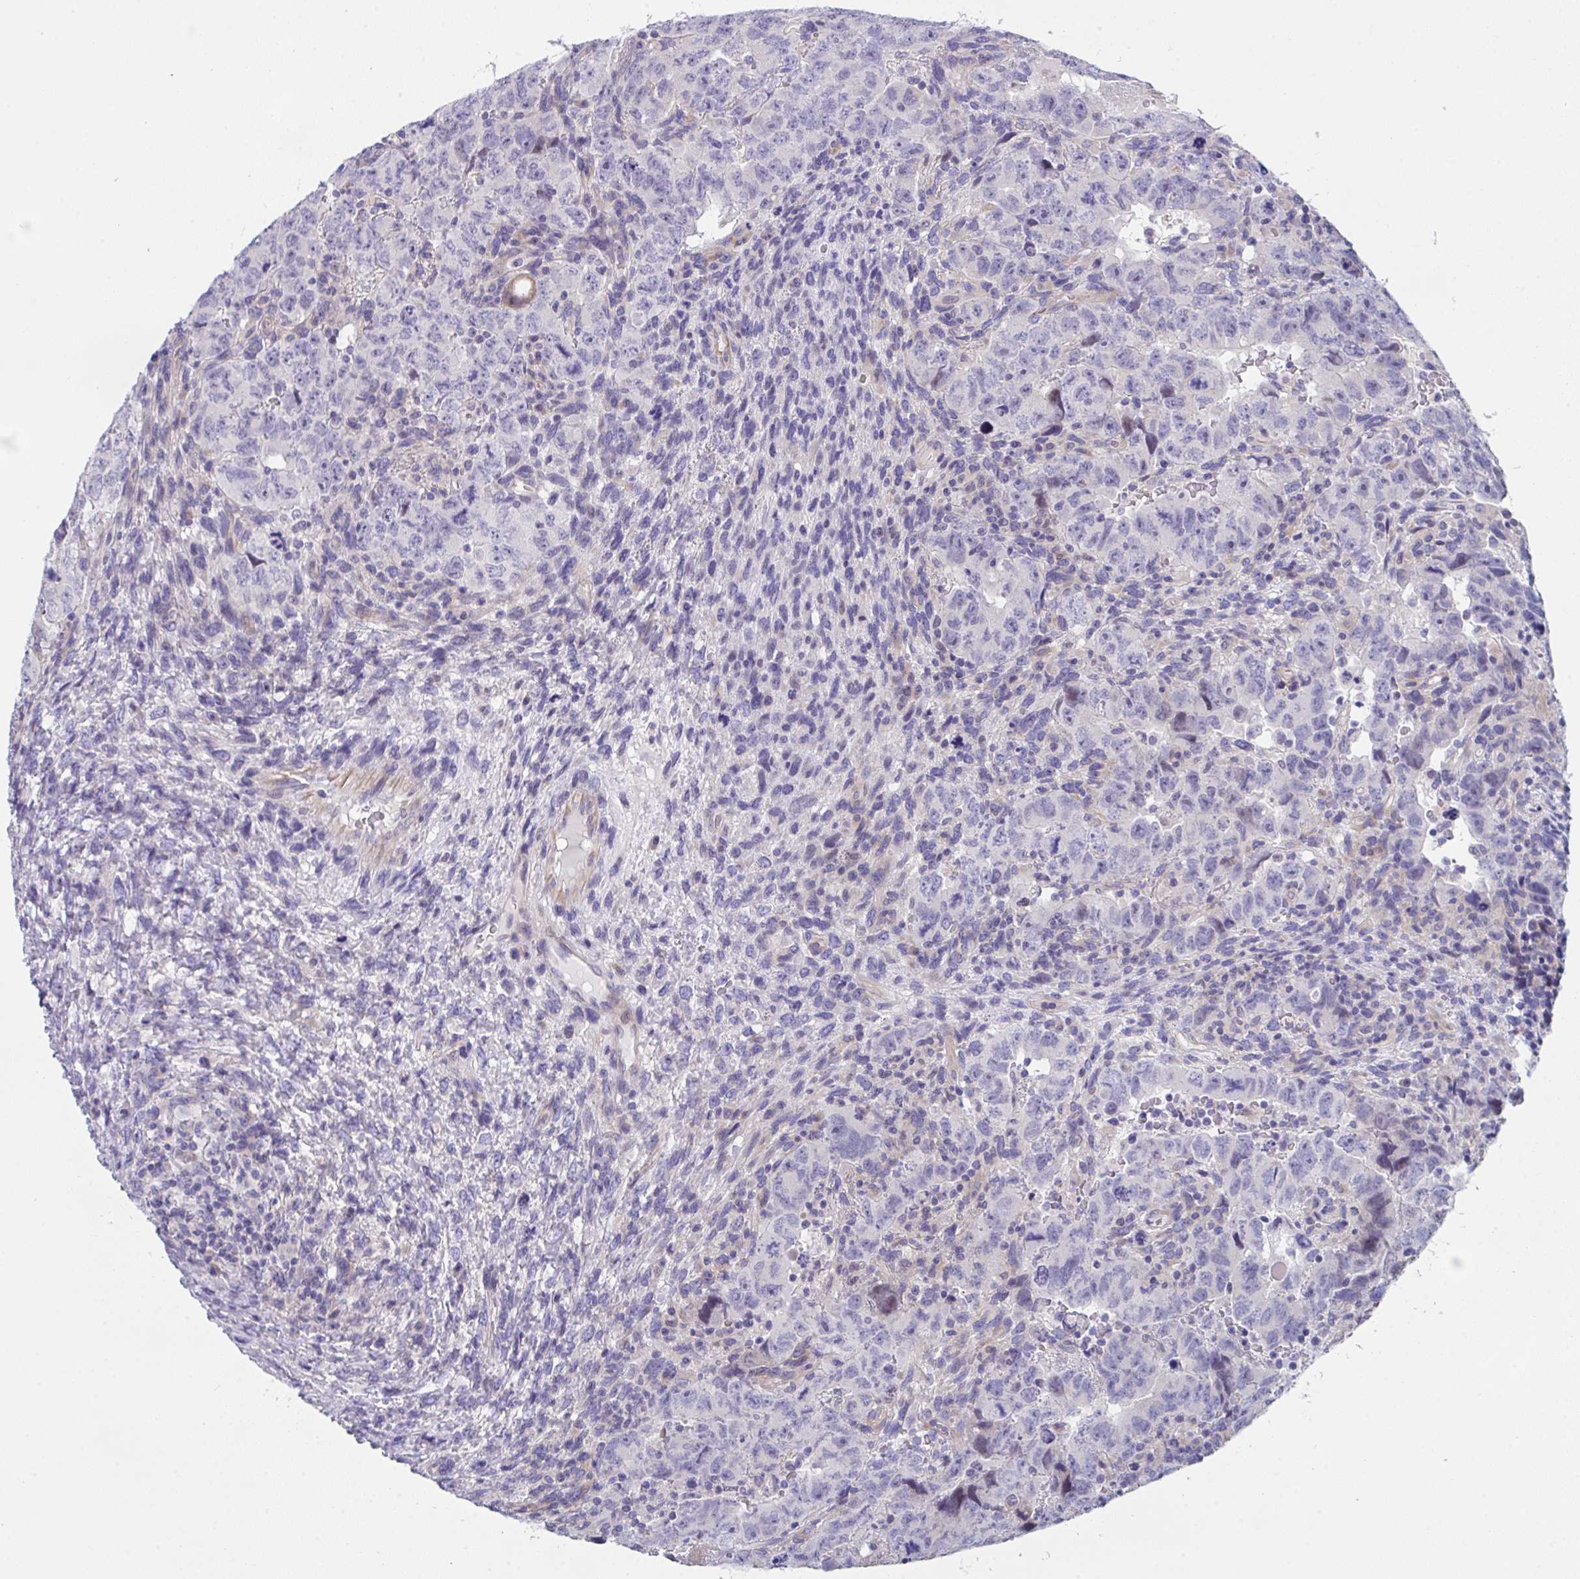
{"staining": {"intensity": "negative", "quantity": "none", "location": "none"}, "tissue": "testis cancer", "cell_type": "Tumor cells", "image_type": "cancer", "snomed": [{"axis": "morphology", "description": "Carcinoma, Embryonal, NOS"}, {"axis": "topography", "description": "Testis"}], "caption": "A photomicrograph of testis embryonal carcinoma stained for a protein displays no brown staining in tumor cells.", "gene": "FBXO47", "patient": {"sex": "male", "age": 24}}